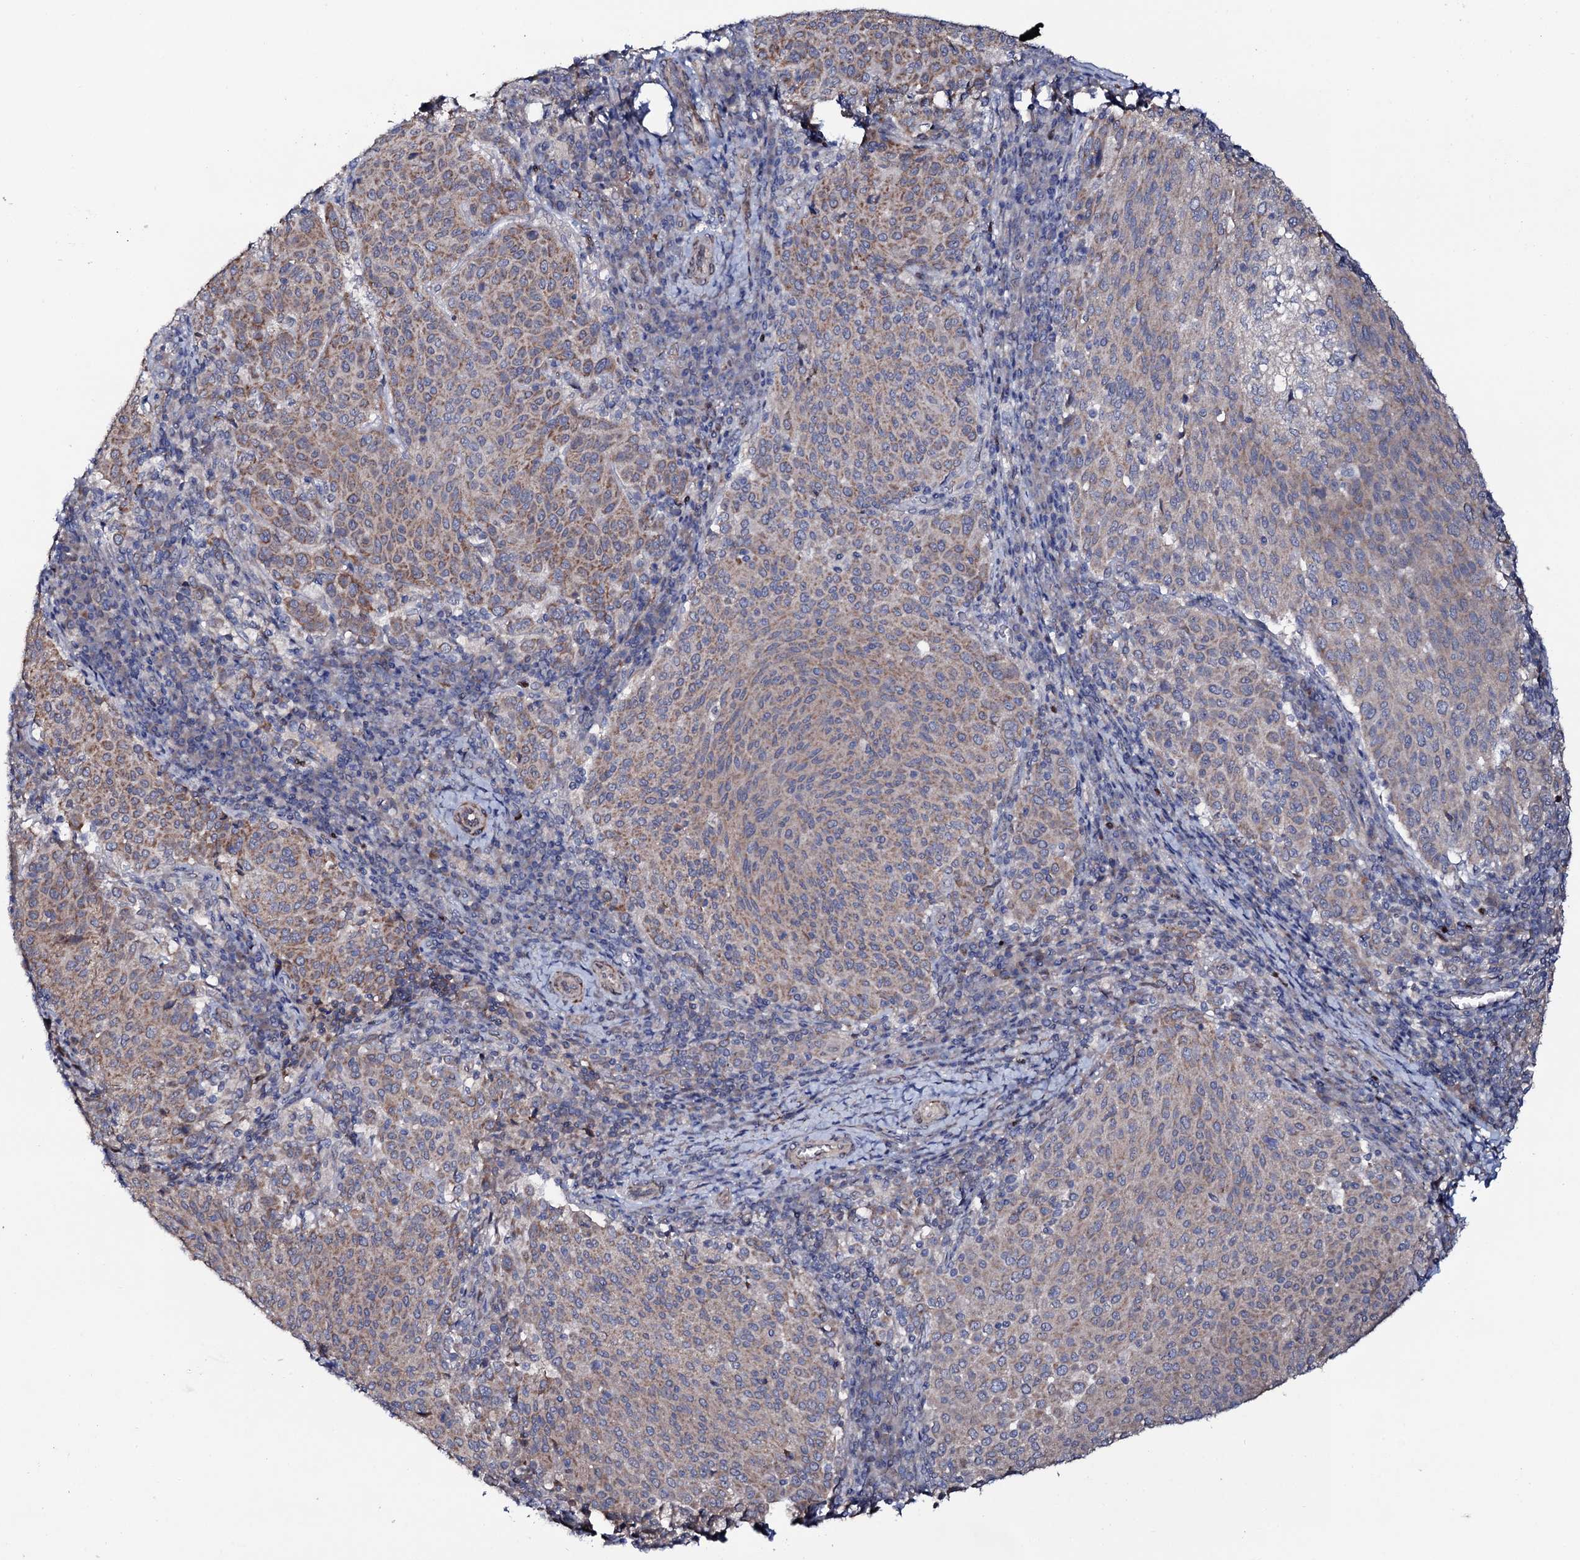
{"staining": {"intensity": "moderate", "quantity": "25%-75%", "location": "cytoplasmic/membranous"}, "tissue": "cervical cancer", "cell_type": "Tumor cells", "image_type": "cancer", "snomed": [{"axis": "morphology", "description": "Squamous cell carcinoma, NOS"}, {"axis": "topography", "description": "Cervix"}], "caption": "This is an image of immunohistochemistry (IHC) staining of cervical cancer (squamous cell carcinoma), which shows moderate positivity in the cytoplasmic/membranous of tumor cells.", "gene": "PPP1R3D", "patient": {"sex": "female", "age": 46}}